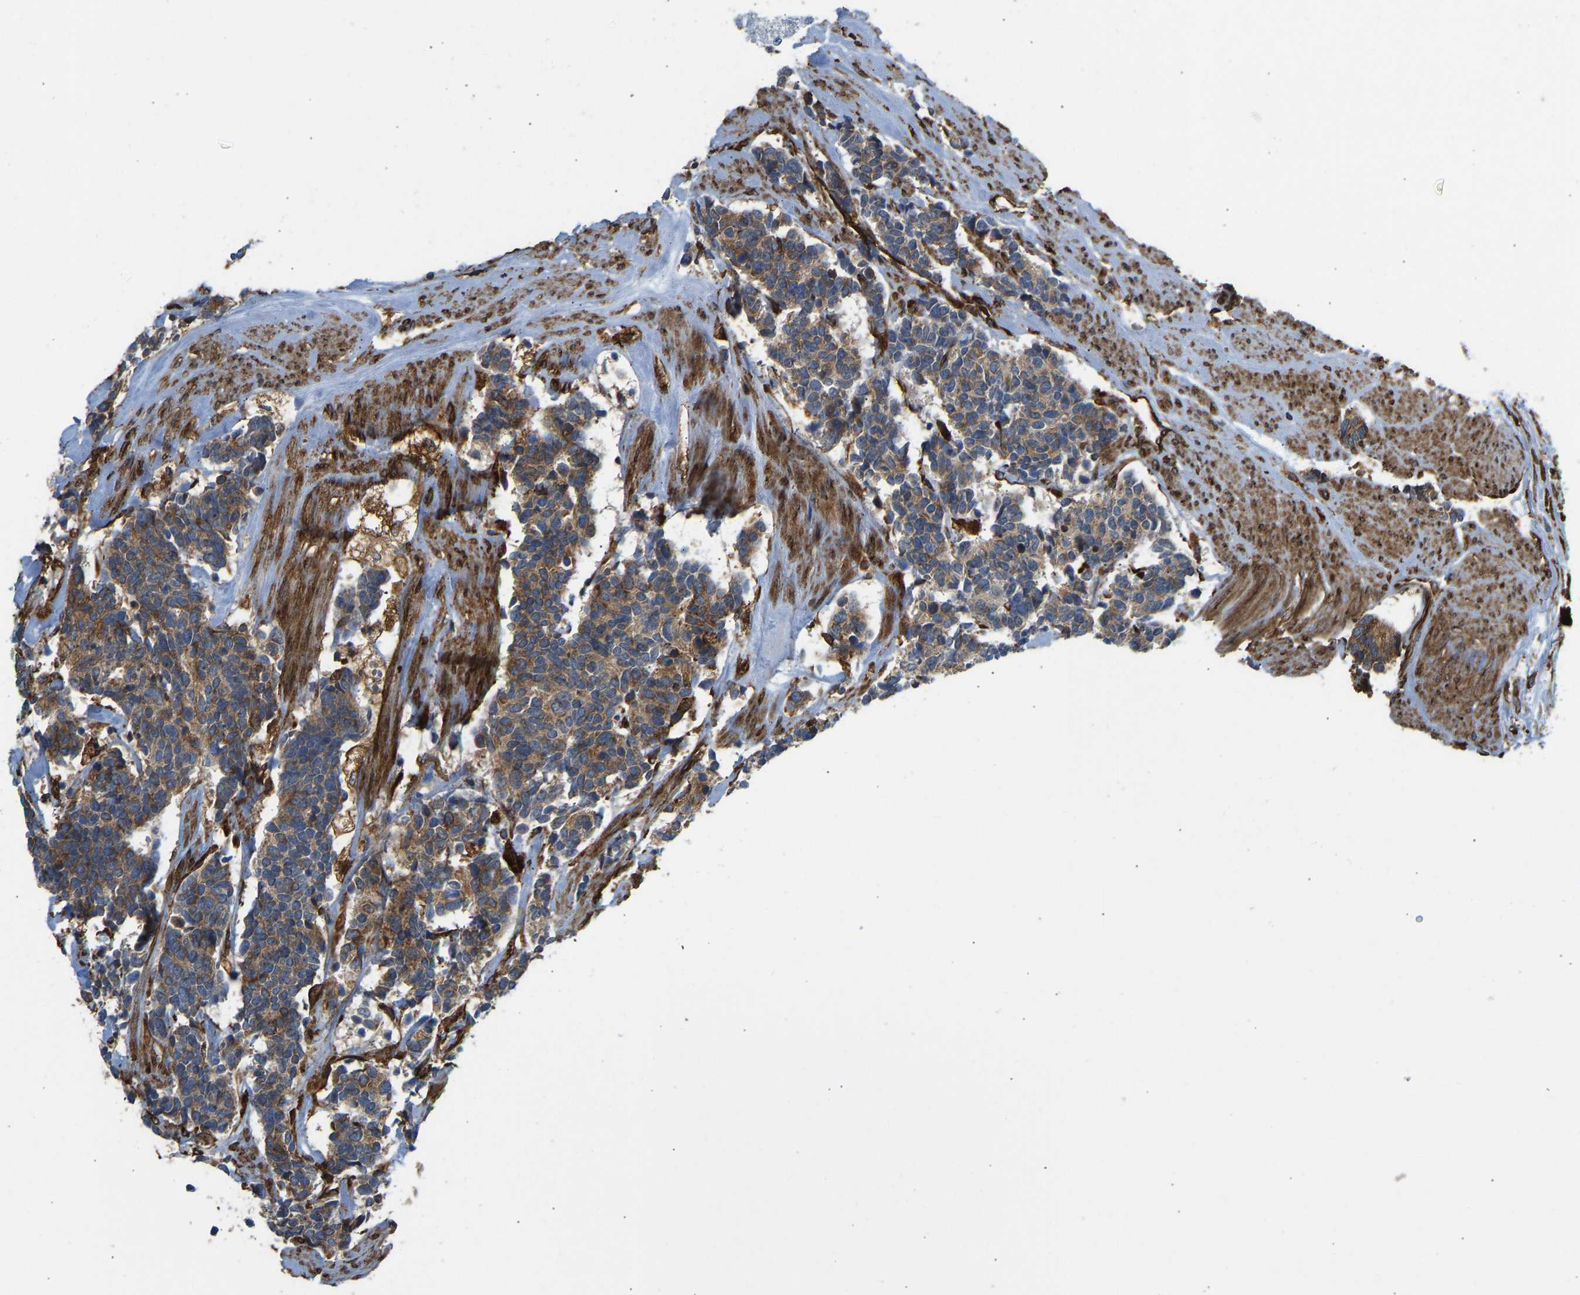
{"staining": {"intensity": "moderate", "quantity": ">75%", "location": "cytoplasmic/membranous"}, "tissue": "carcinoid", "cell_type": "Tumor cells", "image_type": "cancer", "snomed": [{"axis": "morphology", "description": "Carcinoma, NOS"}, {"axis": "morphology", "description": "Carcinoid, malignant, NOS"}, {"axis": "topography", "description": "Urinary bladder"}], "caption": "This is an image of immunohistochemistry staining of carcinoid, which shows moderate staining in the cytoplasmic/membranous of tumor cells.", "gene": "BEX3", "patient": {"sex": "male", "age": 57}}